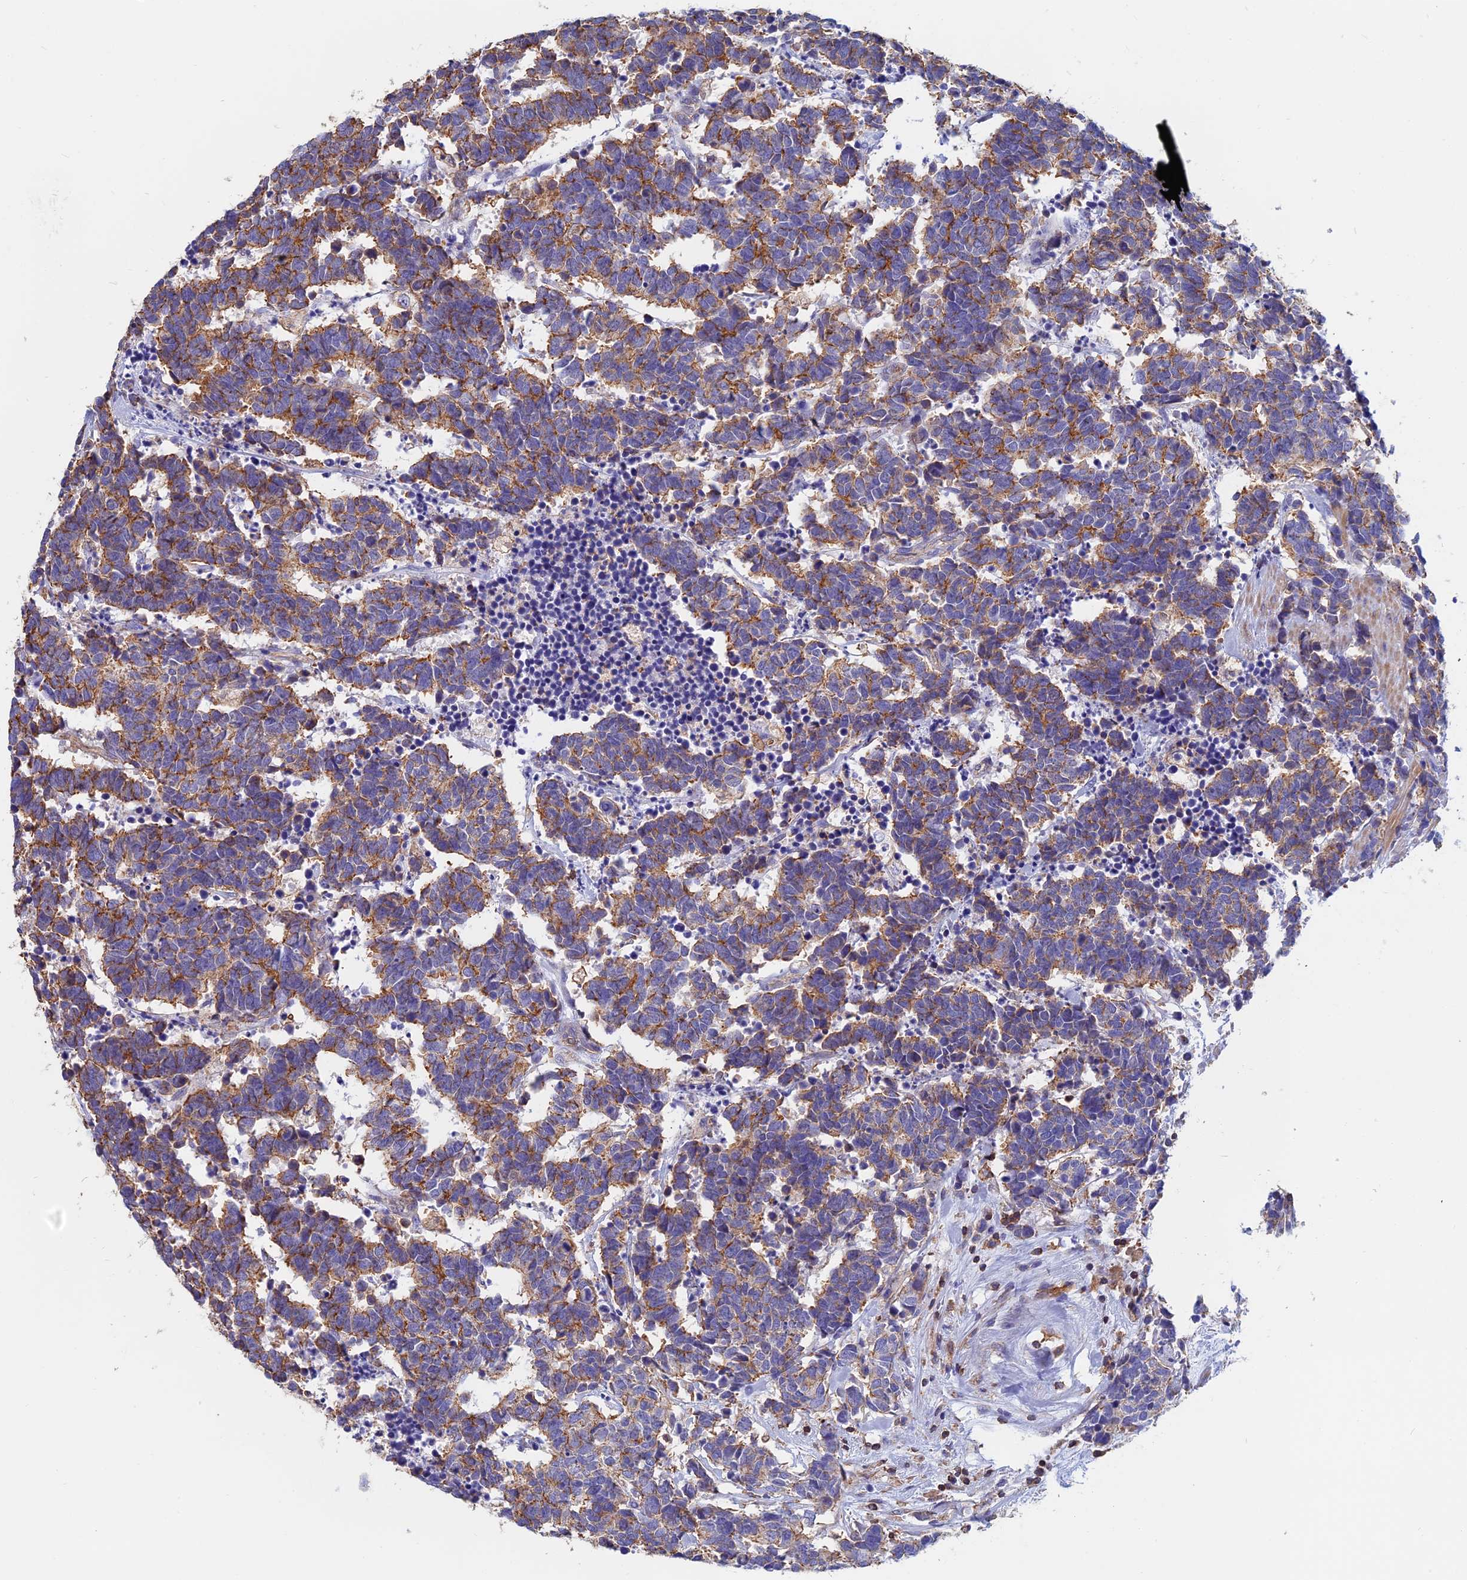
{"staining": {"intensity": "moderate", "quantity": ">75%", "location": "cytoplasmic/membranous"}, "tissue": "carcinoid", "cell_type": "Tumor cells", "image_type": "cancer", "snomed": [{"axis": "morphology", "description": "Carcinoma, NOS"}, {"axis": "morphology", "description": "Carcinoid, malignant, NOS"}, {"axis": "topography", "description": "Urinary bladder"}], "caption": "Carcinoid (malignant) was stained to show a protein in brown. There is medium levels of moderate cytoplasmic/membranous expression in about >75% of tumor cells. (brown staining indicates protein expression, while blue staining denotes nuclei).", "gene": "HSD17B8", "patient": {"sex": "male", "age": 57}}